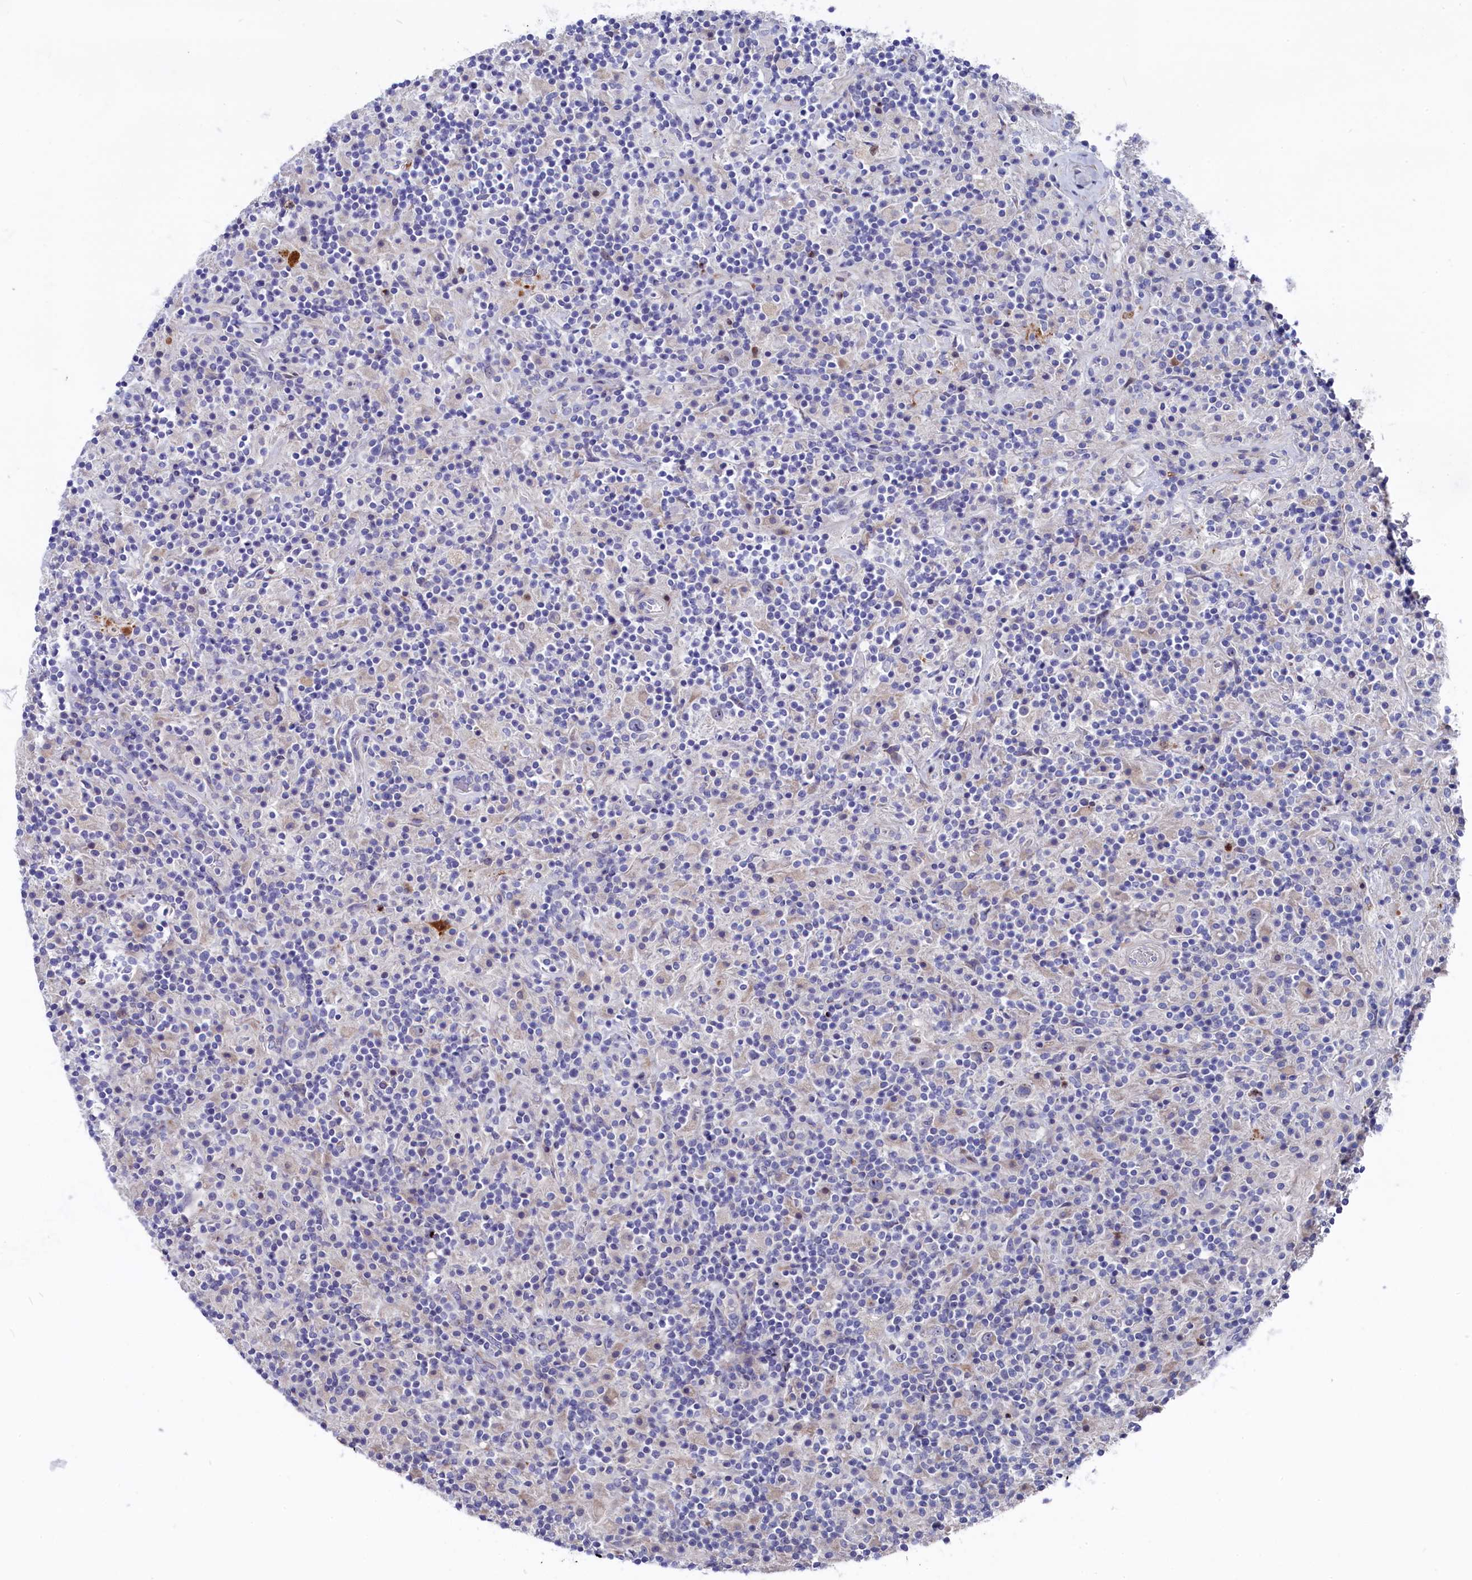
{"staining": {"intensity": "negative", "quantity": "none", "location": "none"}, "tissue": "lymphoma", "cell_type": "Tumor cells", "image_type": "cancer", "snomed": [{"axis": "morphology", "description": "Hodgkin's disease, NOS"}, {"axis": "topography", "description": "Lymph node"}], "caption": "IHC image of neoplastic tissue: Hodgkin's disease stained with DAB (3,3'-diaminobenzidine) reveals no significant protein expression in tumor cells. (Stains: DAB (3,3'-diaminobenzidine) immunohistochemistry with hematoxylin counter stain, Microscopy: brightfield microscopy at high magnification).", "gene": "NUDT7", "patient": {"sex": "male", "age": 70}}